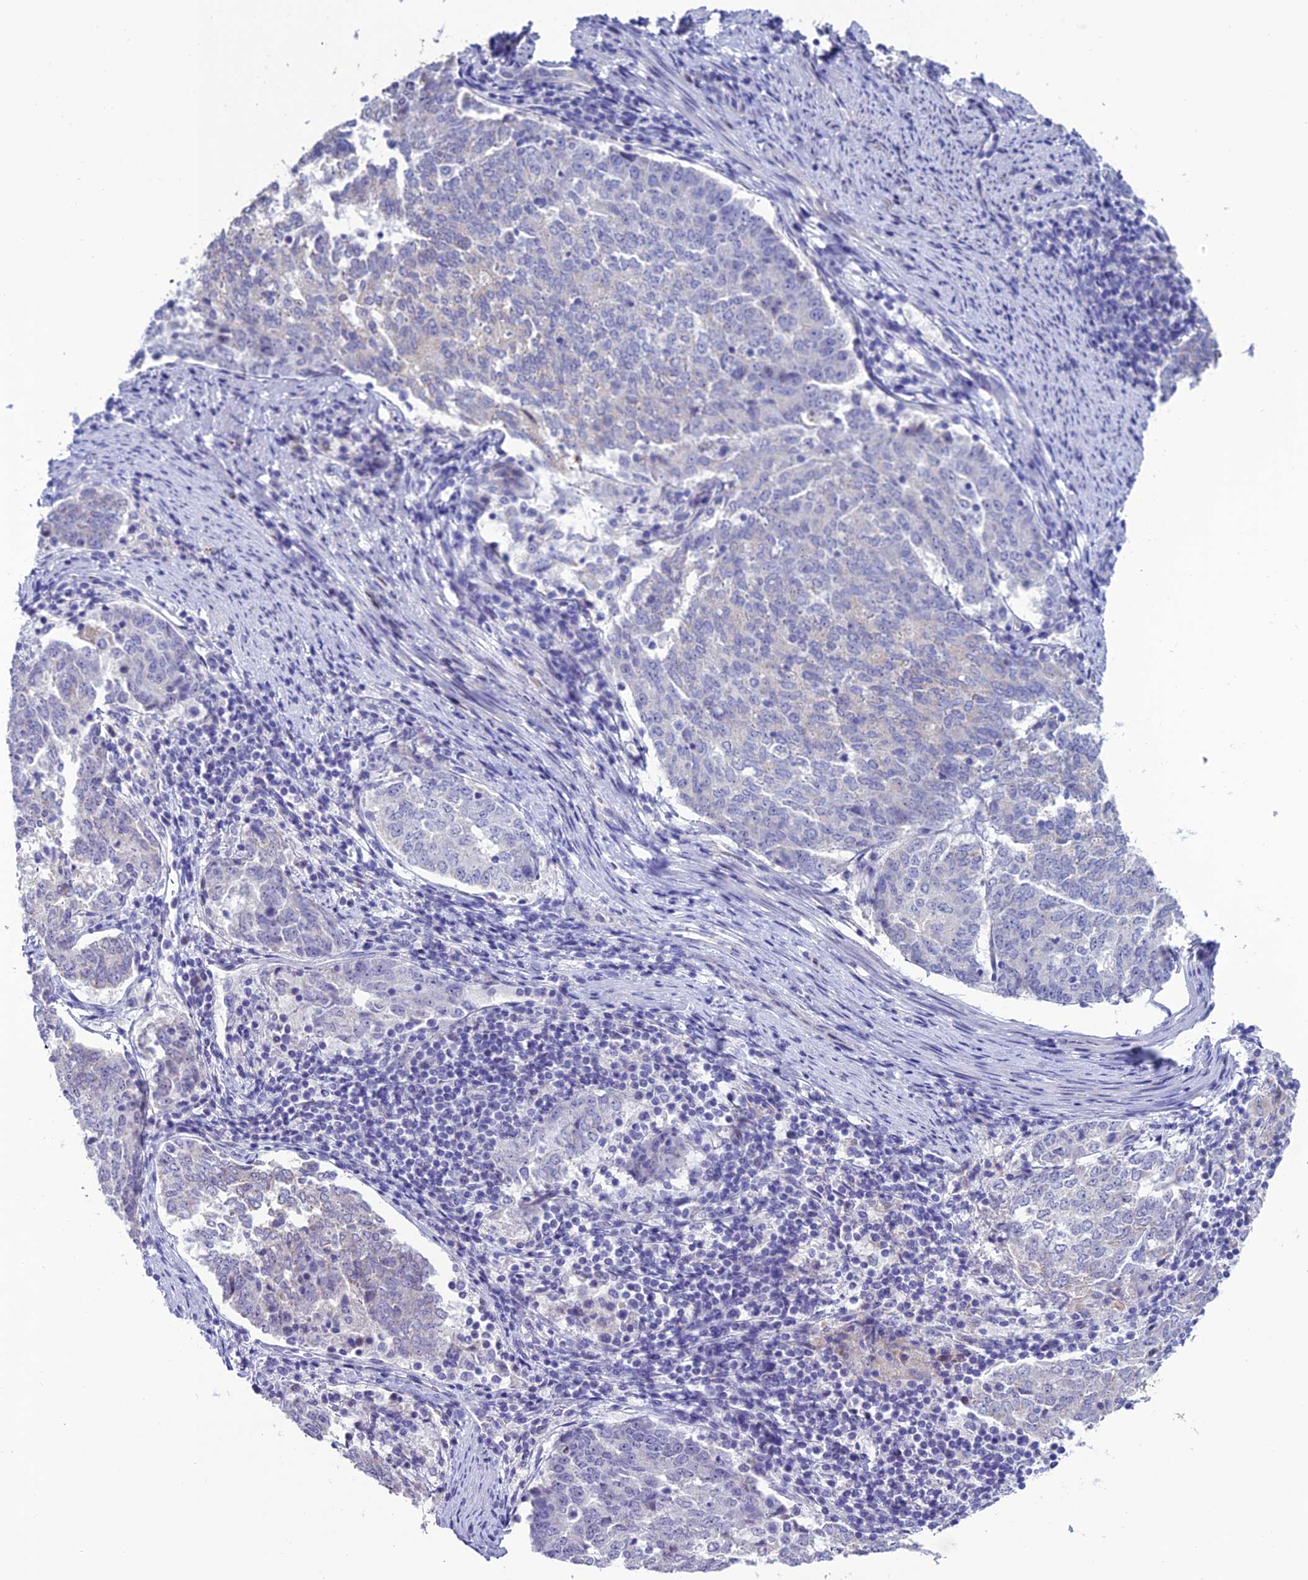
{"staining": {"intensity": "weak", "quantity": "<25%", "location": "cytoplasmic/membranous"}, "tissue": "endometrial cancer", "cell_type": "Tumor cells", "image_type": "cancer", "snomed": [{"axis": "morphology", "description": "Adenocarcinoma, NOS"}, {"axis": "topography", "description": "Endometrium"}], "caption": "Endometrial cancer (adenocarcinoma) stained for a protein using IHC reveals no staining tumor cells.", "gene": "SLC10A1", "patient": {"sex": "female", "age": 80}}